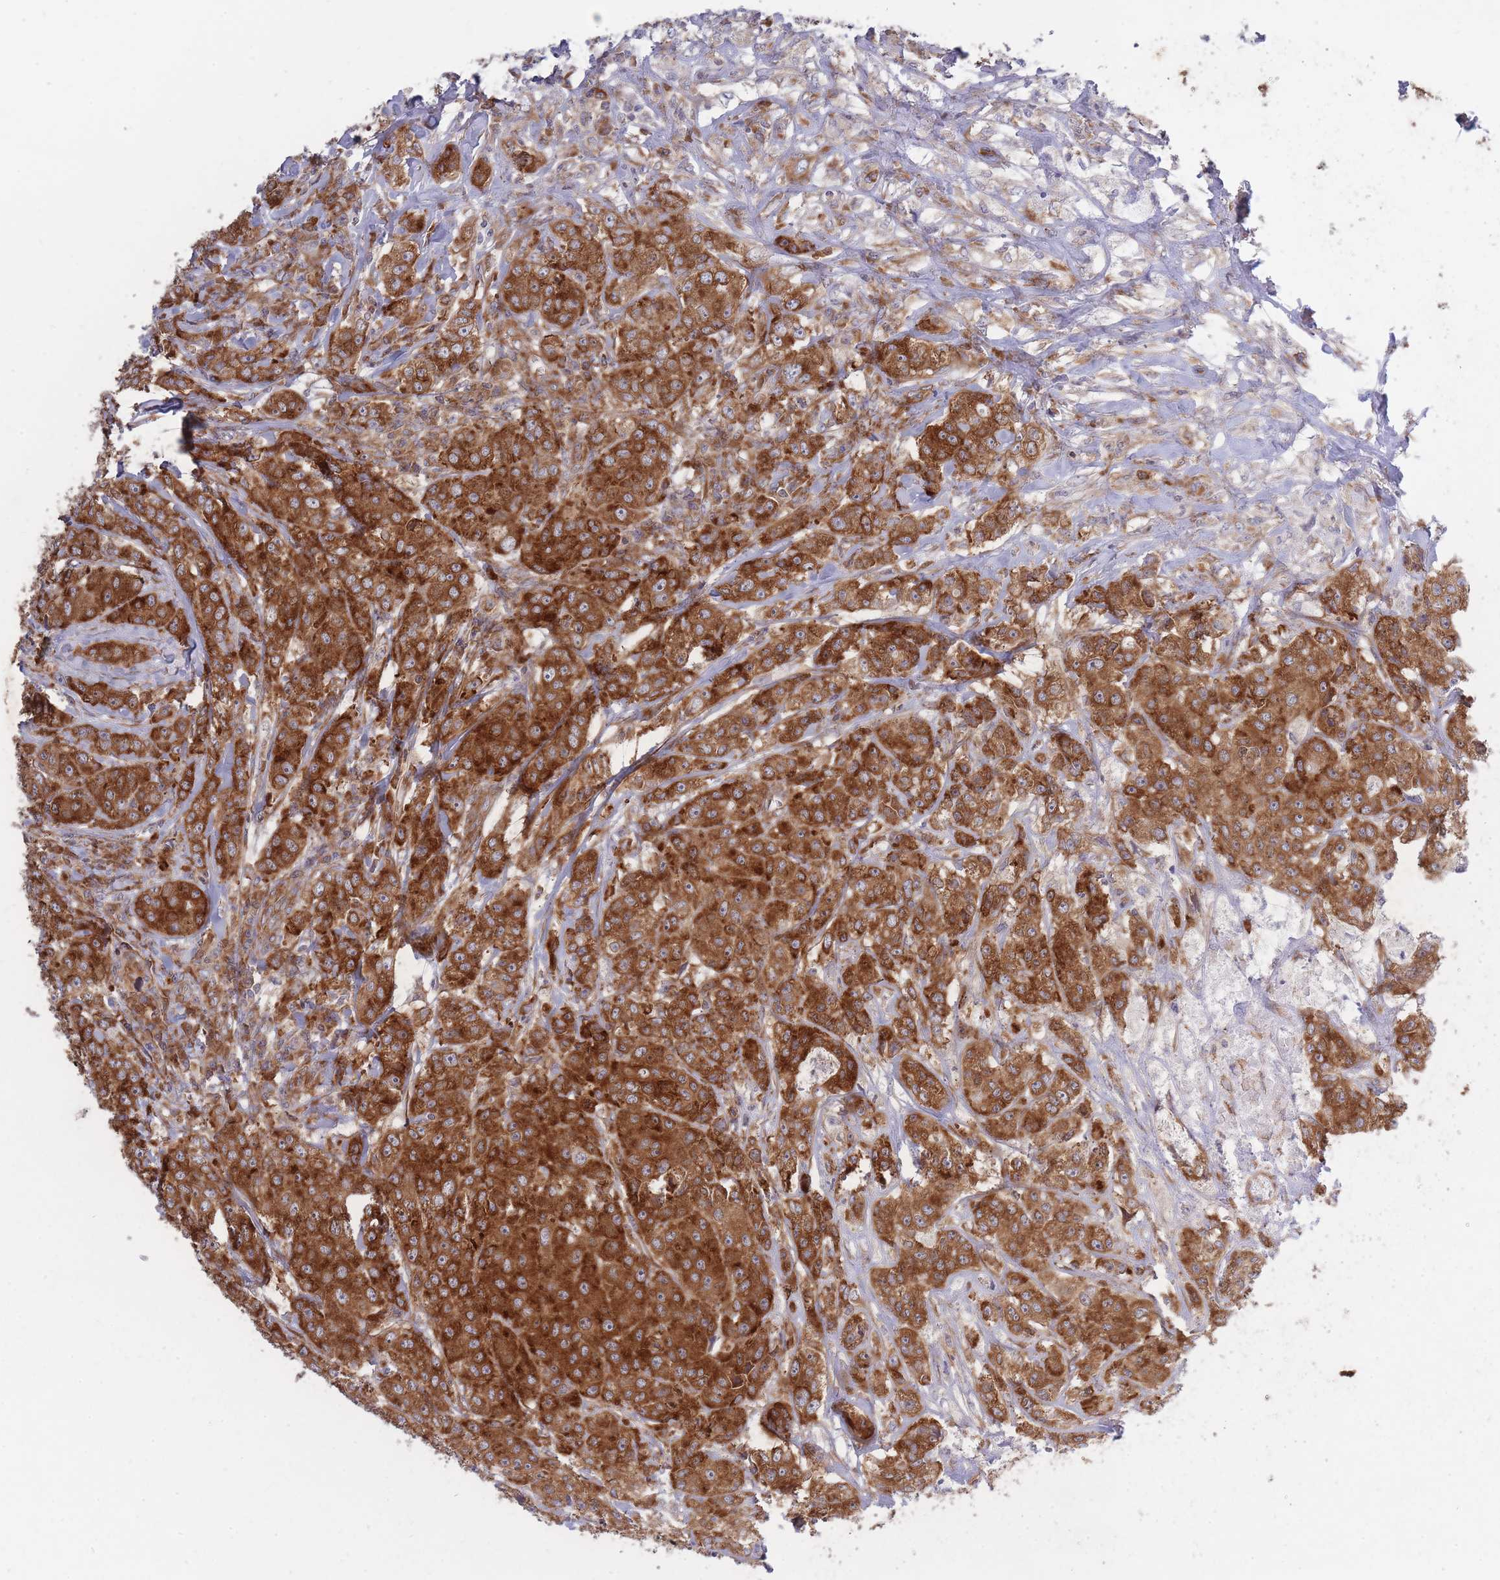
{"staining": {"intensity": "strong", "quantity": ">75%", "location": "cytoplasmic/membranous"}, "tissue": "breast cancer", "cell_type": "Tumor cells", "image_type": "cancer", "snomed": [{"axis": "morphology", "description": "Duct carcinoma"}, {"axis": "topography", "description": "Breast"}], "caption": "High-magnification brightfield microscopy of intraductal carcinoma (breast) stained with DAB (brown) and counterstained with hematoxylin (blue). tumor cells exhibit strong cytoplasmic/membranous expression is seen in about>75% of cells.", "gene": "CCDC124", "patient": {"sex": "female", "age": 43}}